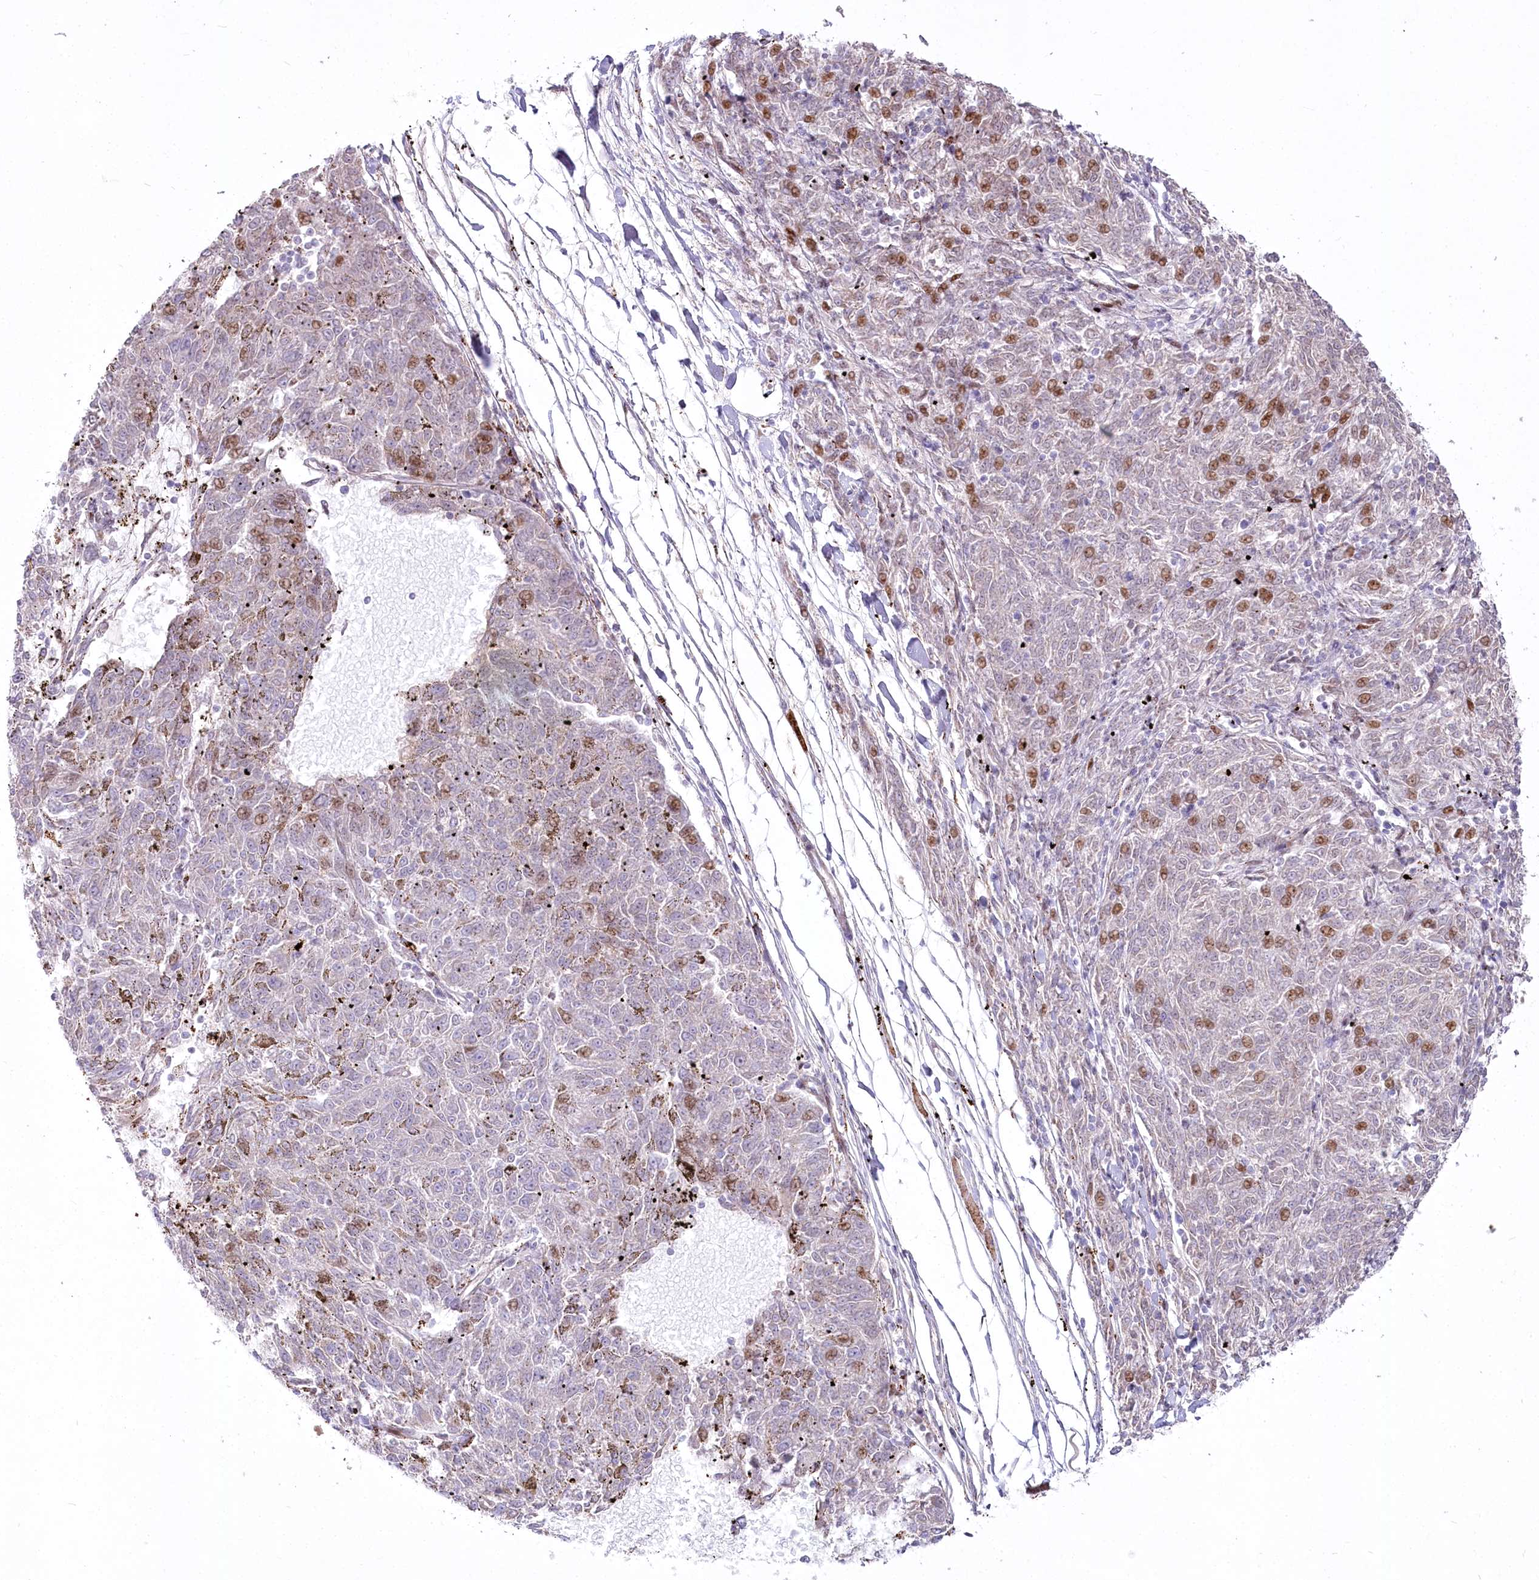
{"staining": {"intensity": "moderate", "quantity": "<25%", "location": "nuclear"}, "tissue": "melanoma", "cell_type": "Tumor cells", "image_type": "cancer", "snomed": [{"axis": "morphology", "description": "Malignant melanoma, NOS"}, {"axis": "topography", "description": "Skin"}], "caption": "Melanoma stained with a protein marker demonstrates moderate staining in tumor cells.", "gene": "CEP164", "patient": {"sex": "female", "age": 72}}